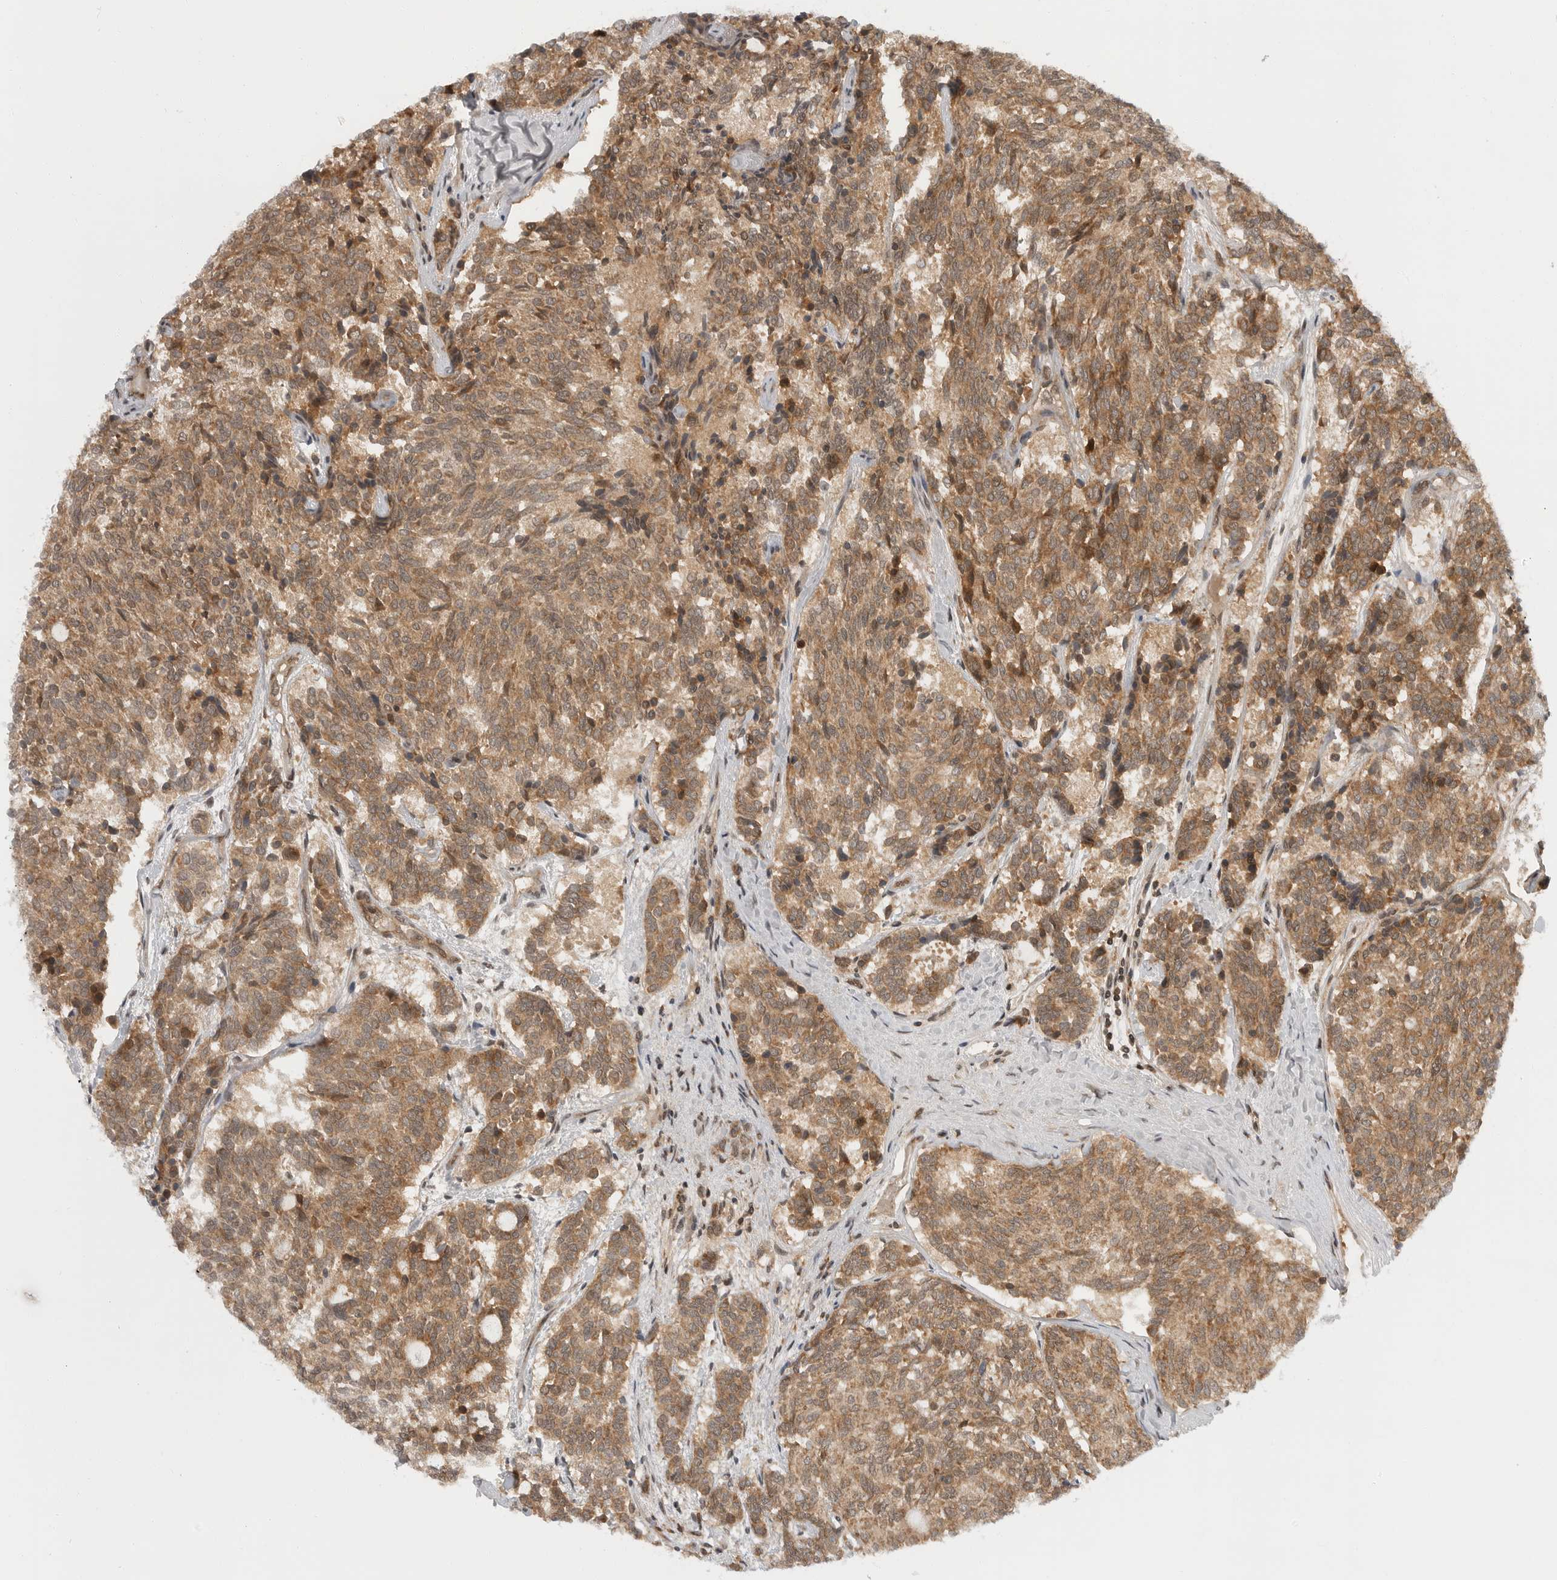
{"staining": {"intensity": "moderate", "quantity": ">75%", "location": "cytoplasmic/membranous"}, "tissue": "carcinoid", "cell_type": "Tumor cells", "image_type": "cancer", "snomed": [{"axis": "morphology", "description": "Carcinoid, malignant, NOS"}, {"axis": "topography", "description": "Pancreas"}], "caption": "Brown immunohistochemical staining in malignant carcinoid displays moderate cytoplasmic/membranous staining in about >75% of tumor cells.", "gene": "SZRD1", "patient": {"sex": "female", "age": 54}}